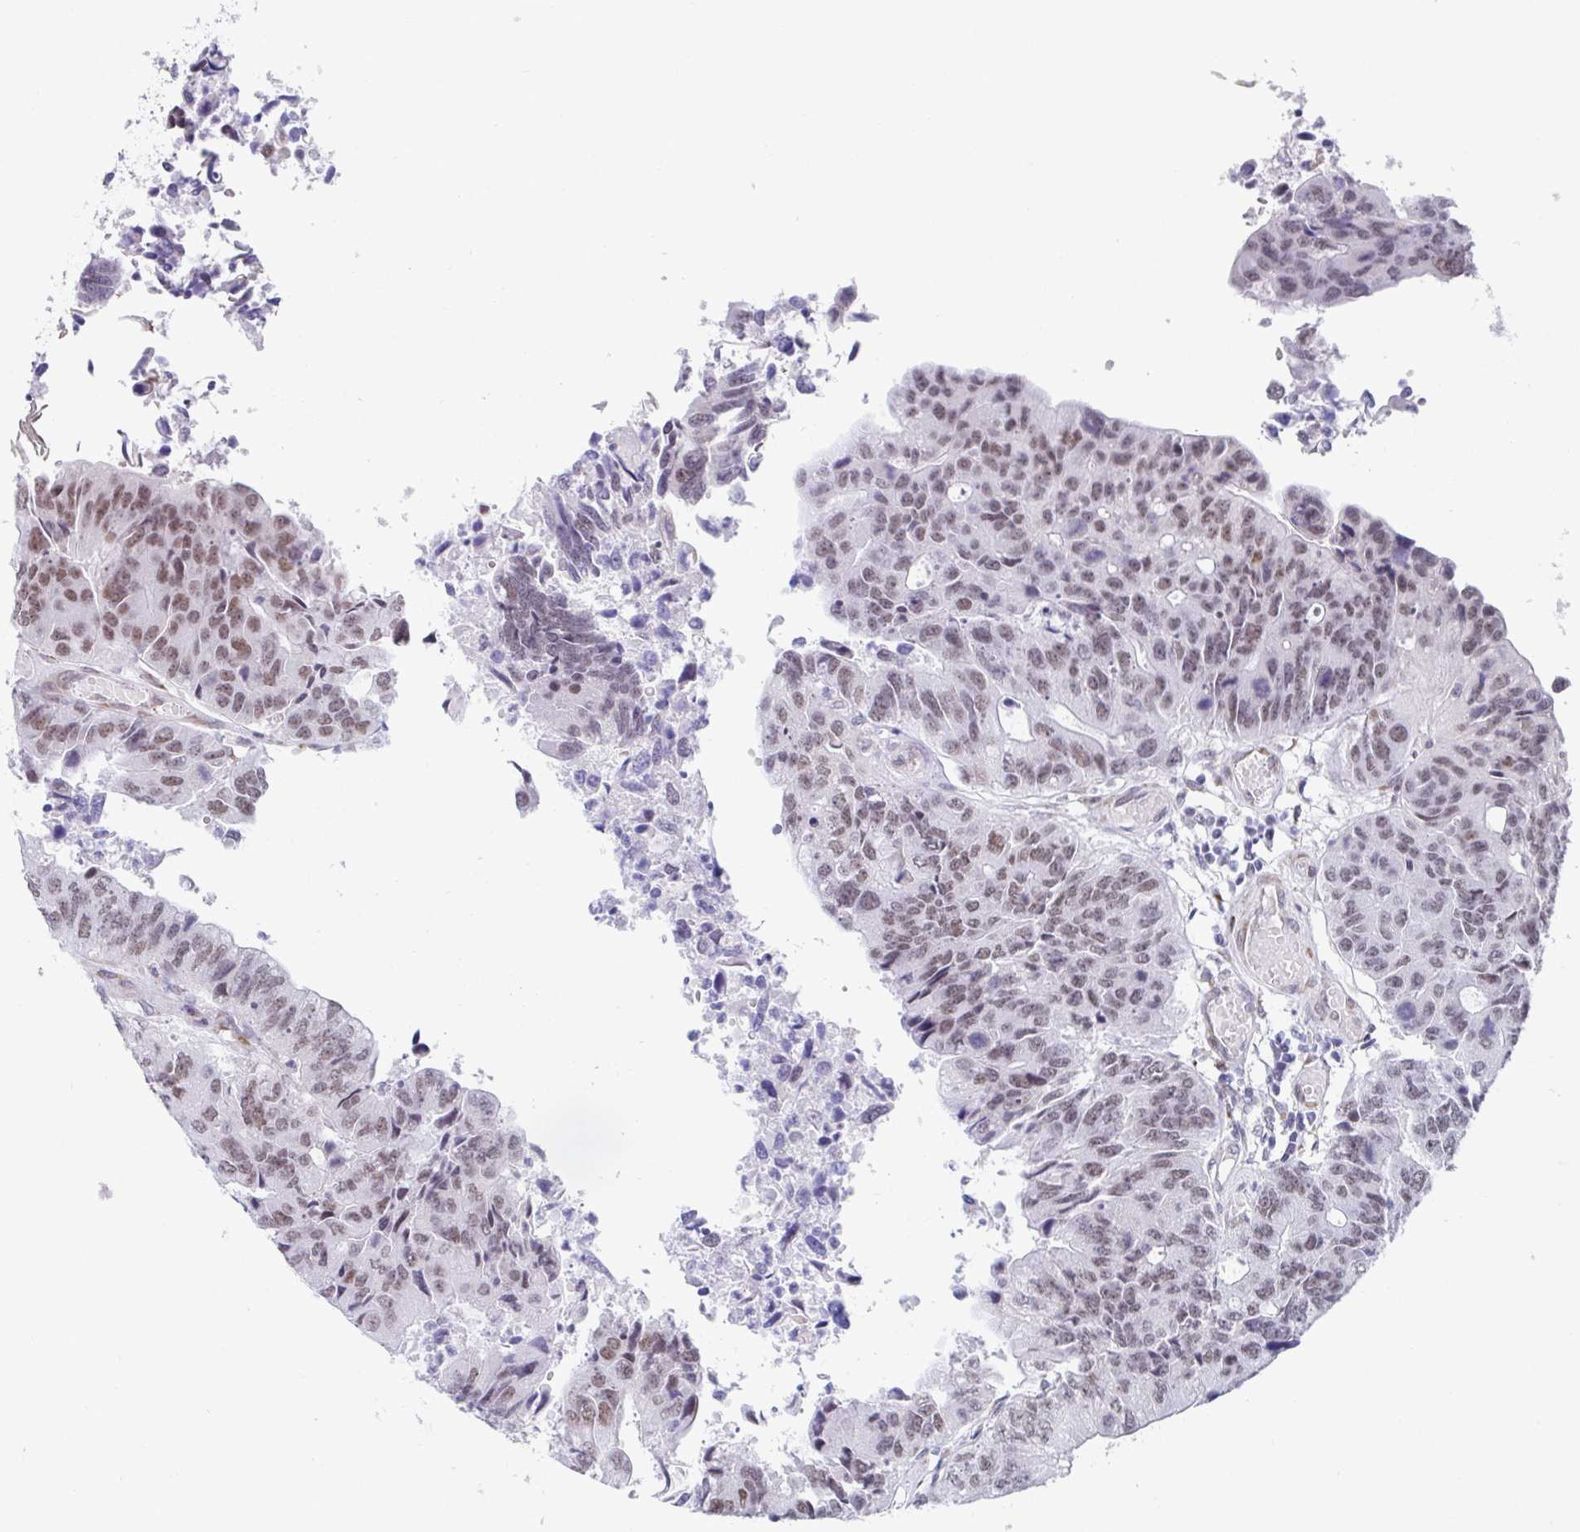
{"staining": {"intensity": "moderate", "quantity": ">75%", "location": "nuclear"}, "tissue": "colorectal cancer", "cell_type": "Tumor cells", "image_type": "cancer", "snomed": [{"axis": "morphology", "description": "Adenocarcinoma, NOS"}, {"axis": "topography", "description": "Colon"}], "caption": "Immunohistochemical staining of adenocarcinoma (colorectal) displays medium levels of moderate nuclear protein expression in approximately >75% of tumor cells.", "gene": "WDR72", "patient": {"sex": "female", "age": 67}}